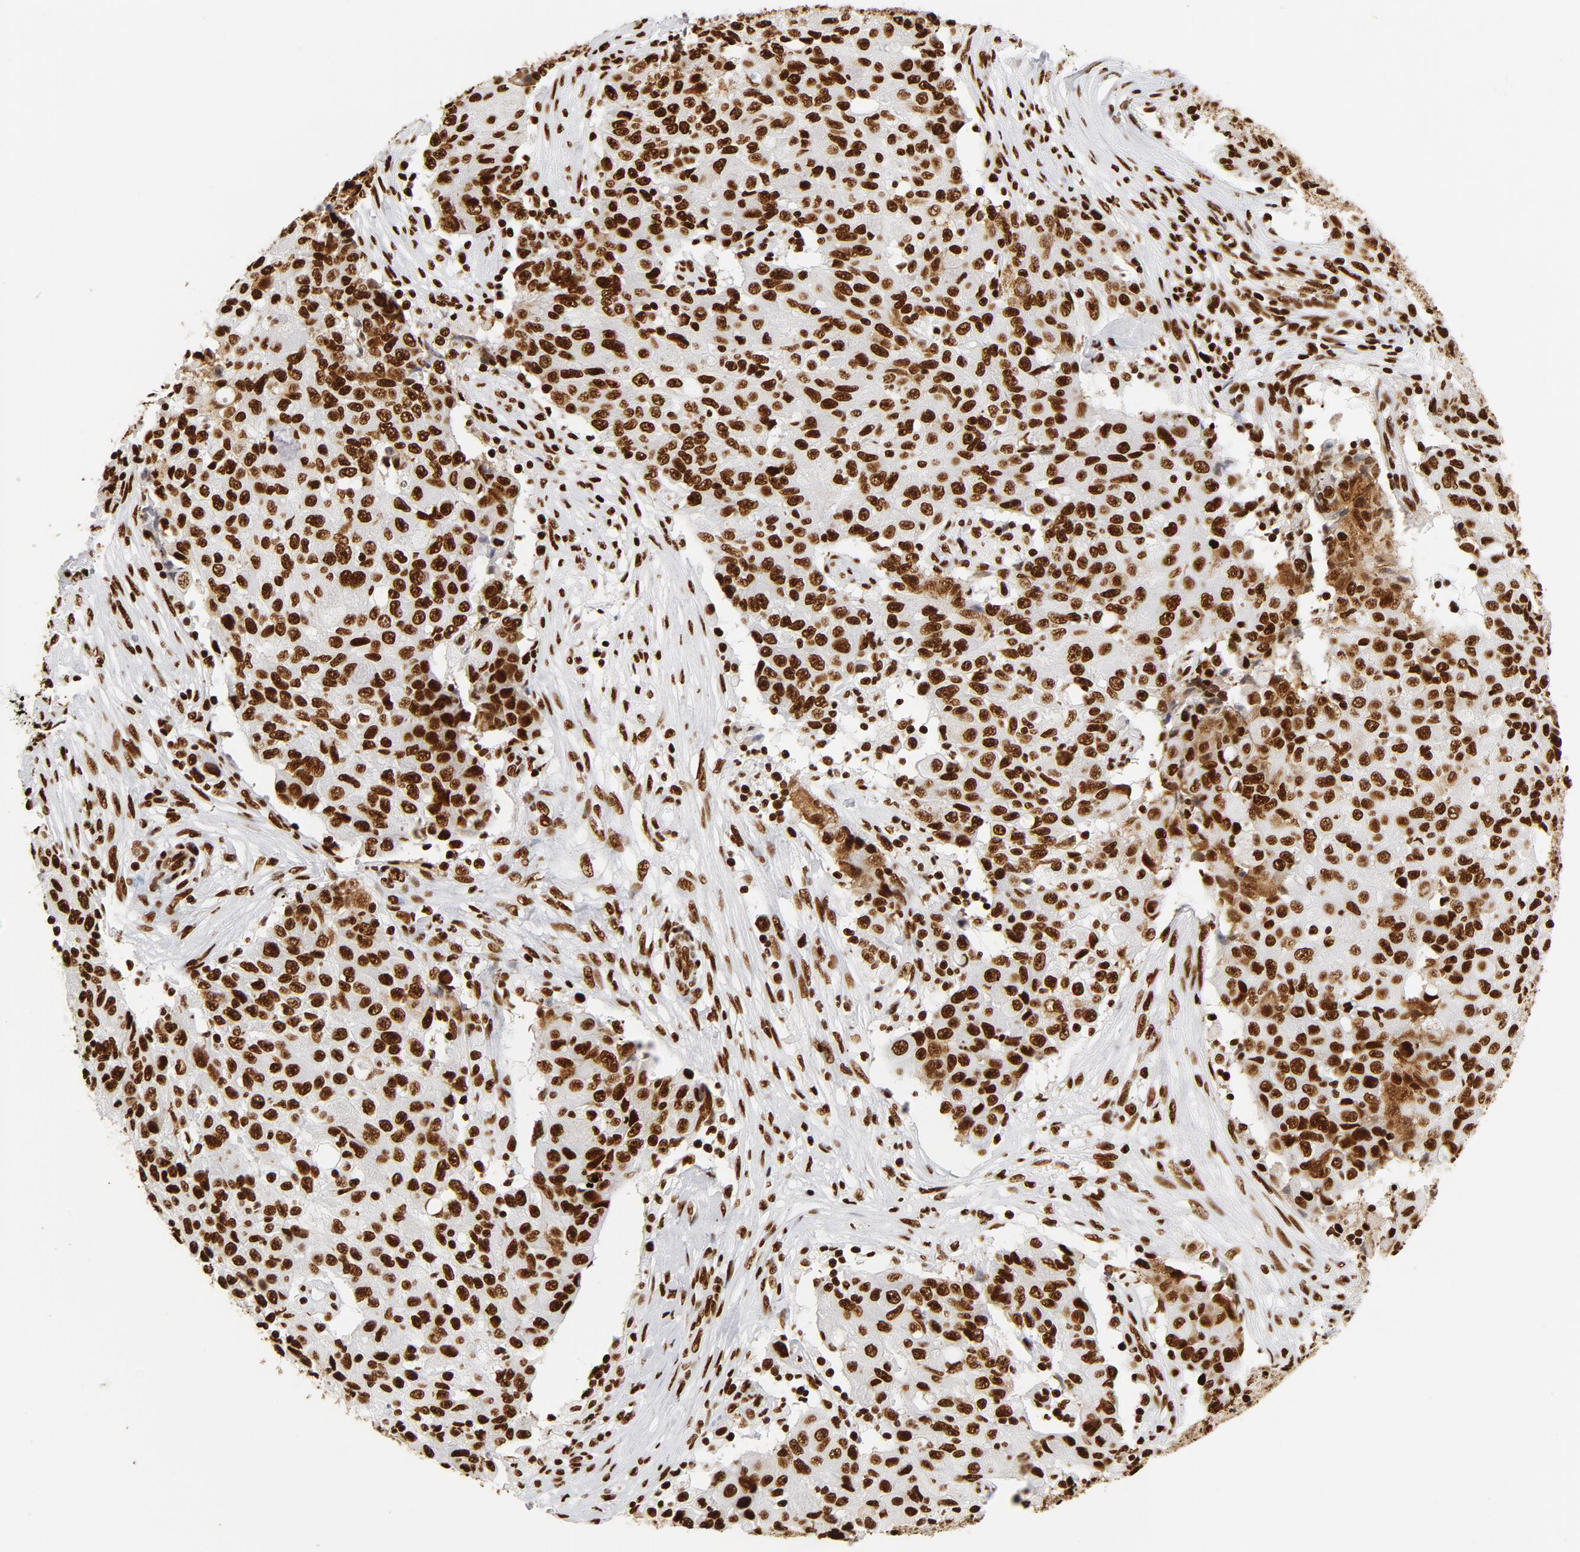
{"staining": {"intensity": "strong", "quantity": ">75%", "location": "cytoplasmic/membranous,nuclear"}, "tissue": "ovarian cancer", "cell_type": "Tumor cells", "image_type": "cancer", "snomed": [{"axis": "morphology", "description": "Carcinoma, endometroid"}, {"axis": "topography", "description": "Ovary"}], "caption": "Immunohistochemistry (IHC) (DAB (3,3'-diaminobenzidine)) staining of human ovarian cancer exhibits strong cytoplasmic/membranous and nuclear protein expression in approximately >75% of tumor cells. (DAB IHC, brown staining for protein, blue staining for nuclei).", "gene": "XRCC6", "patient": {"sex": "female", "age": 42}}